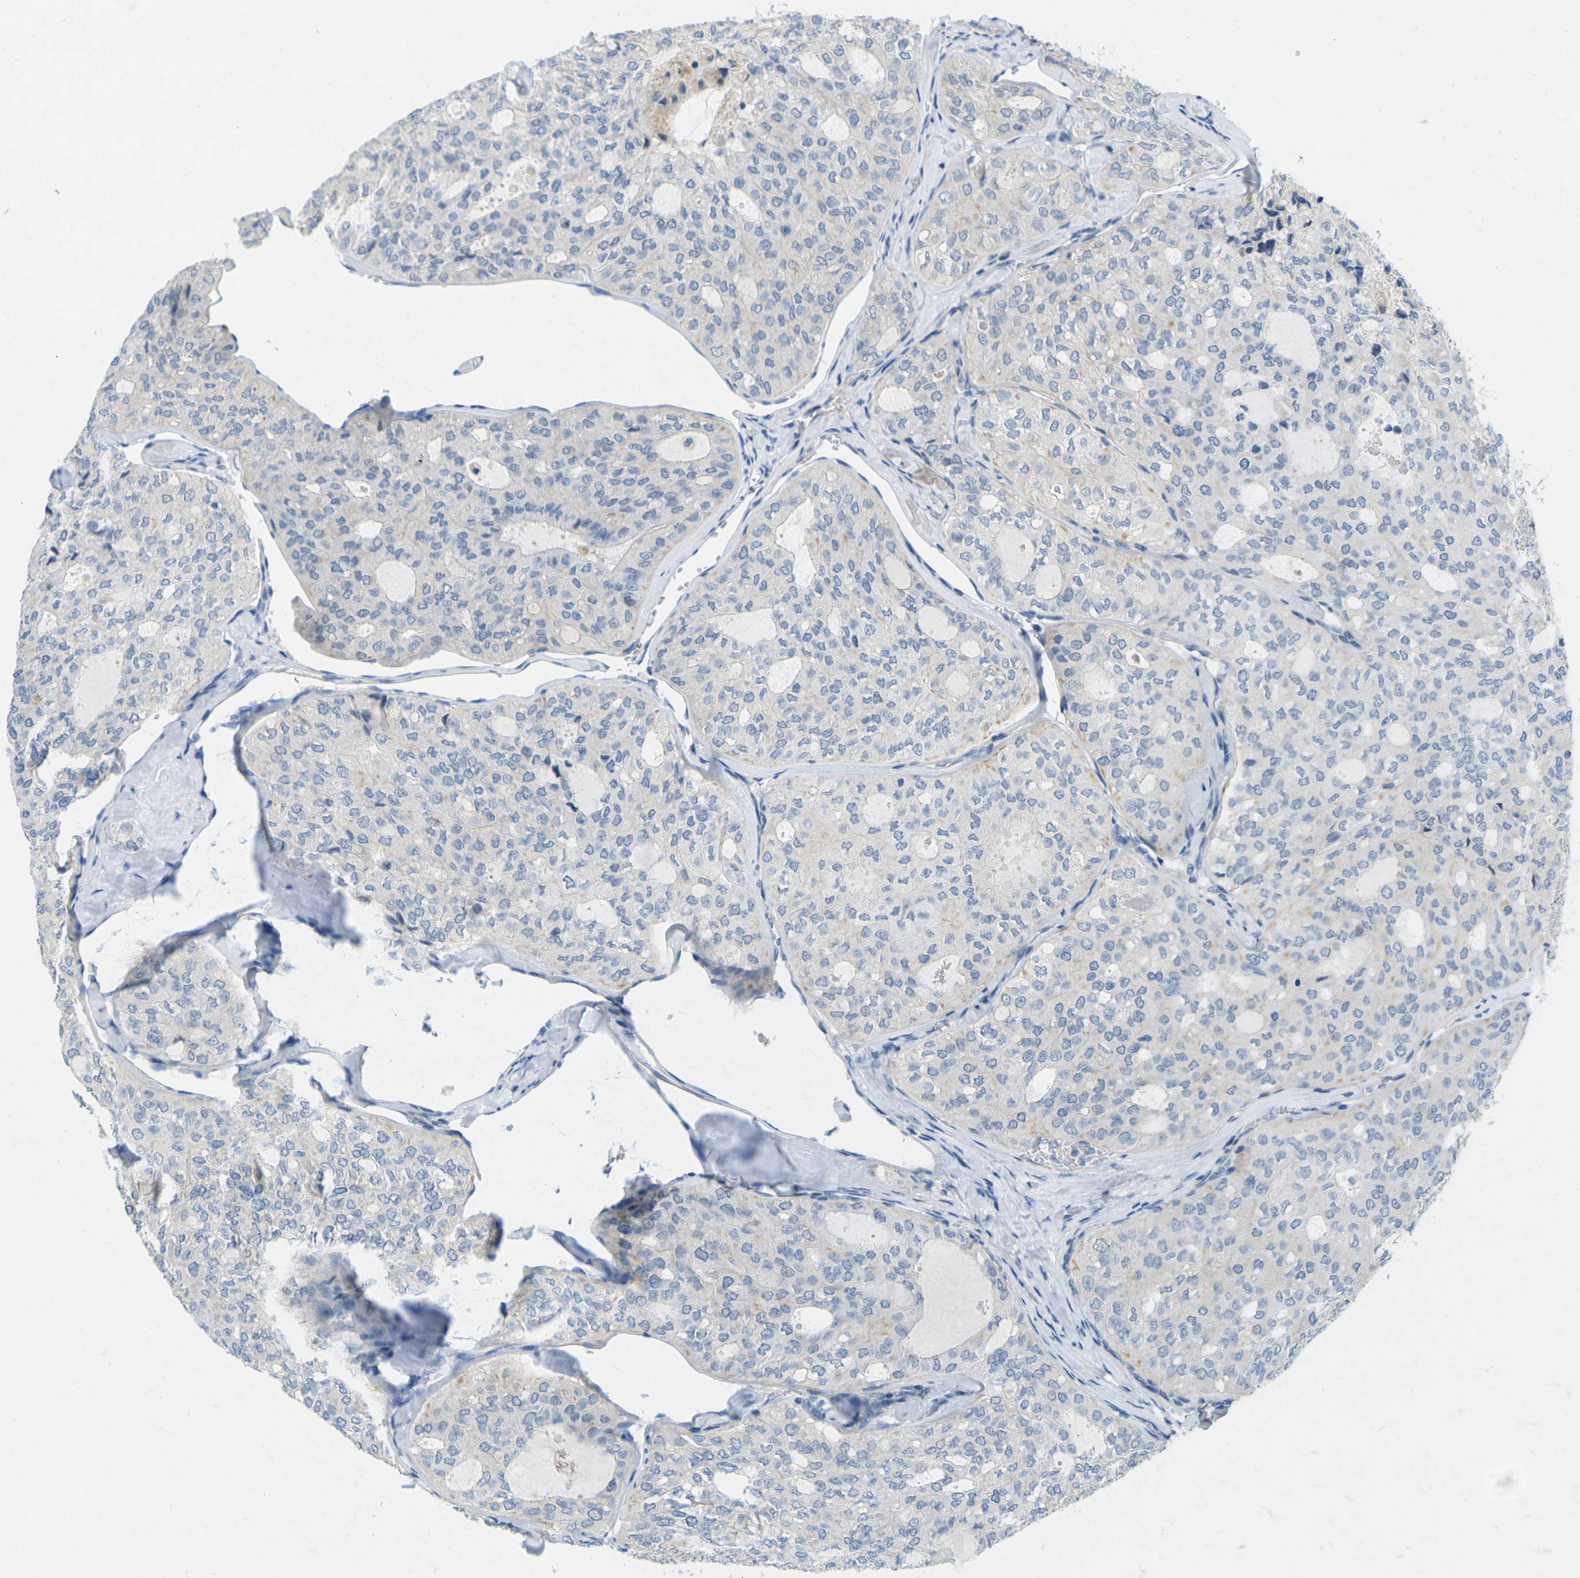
{"staining": {"intensity": "negative", "quantity": "none", "location": "none"}, "tissue": "thyroid cancer", "cell_type": "Tumor cells", "image_type": "cancer", "snomed": [{"axis": "morphology", "description": "Follicular adenoma carcinoma, NOS"}, {"axis": "topography", "description": "Thyroid gland"}], "caption": "Micrograph shows no protein positivity in tumor cells of thyroid cancer (follicular adenoma carcinoma) tissue.", "gene": "CYP2C8", "patient": {"sex": "male", "age": 75}}